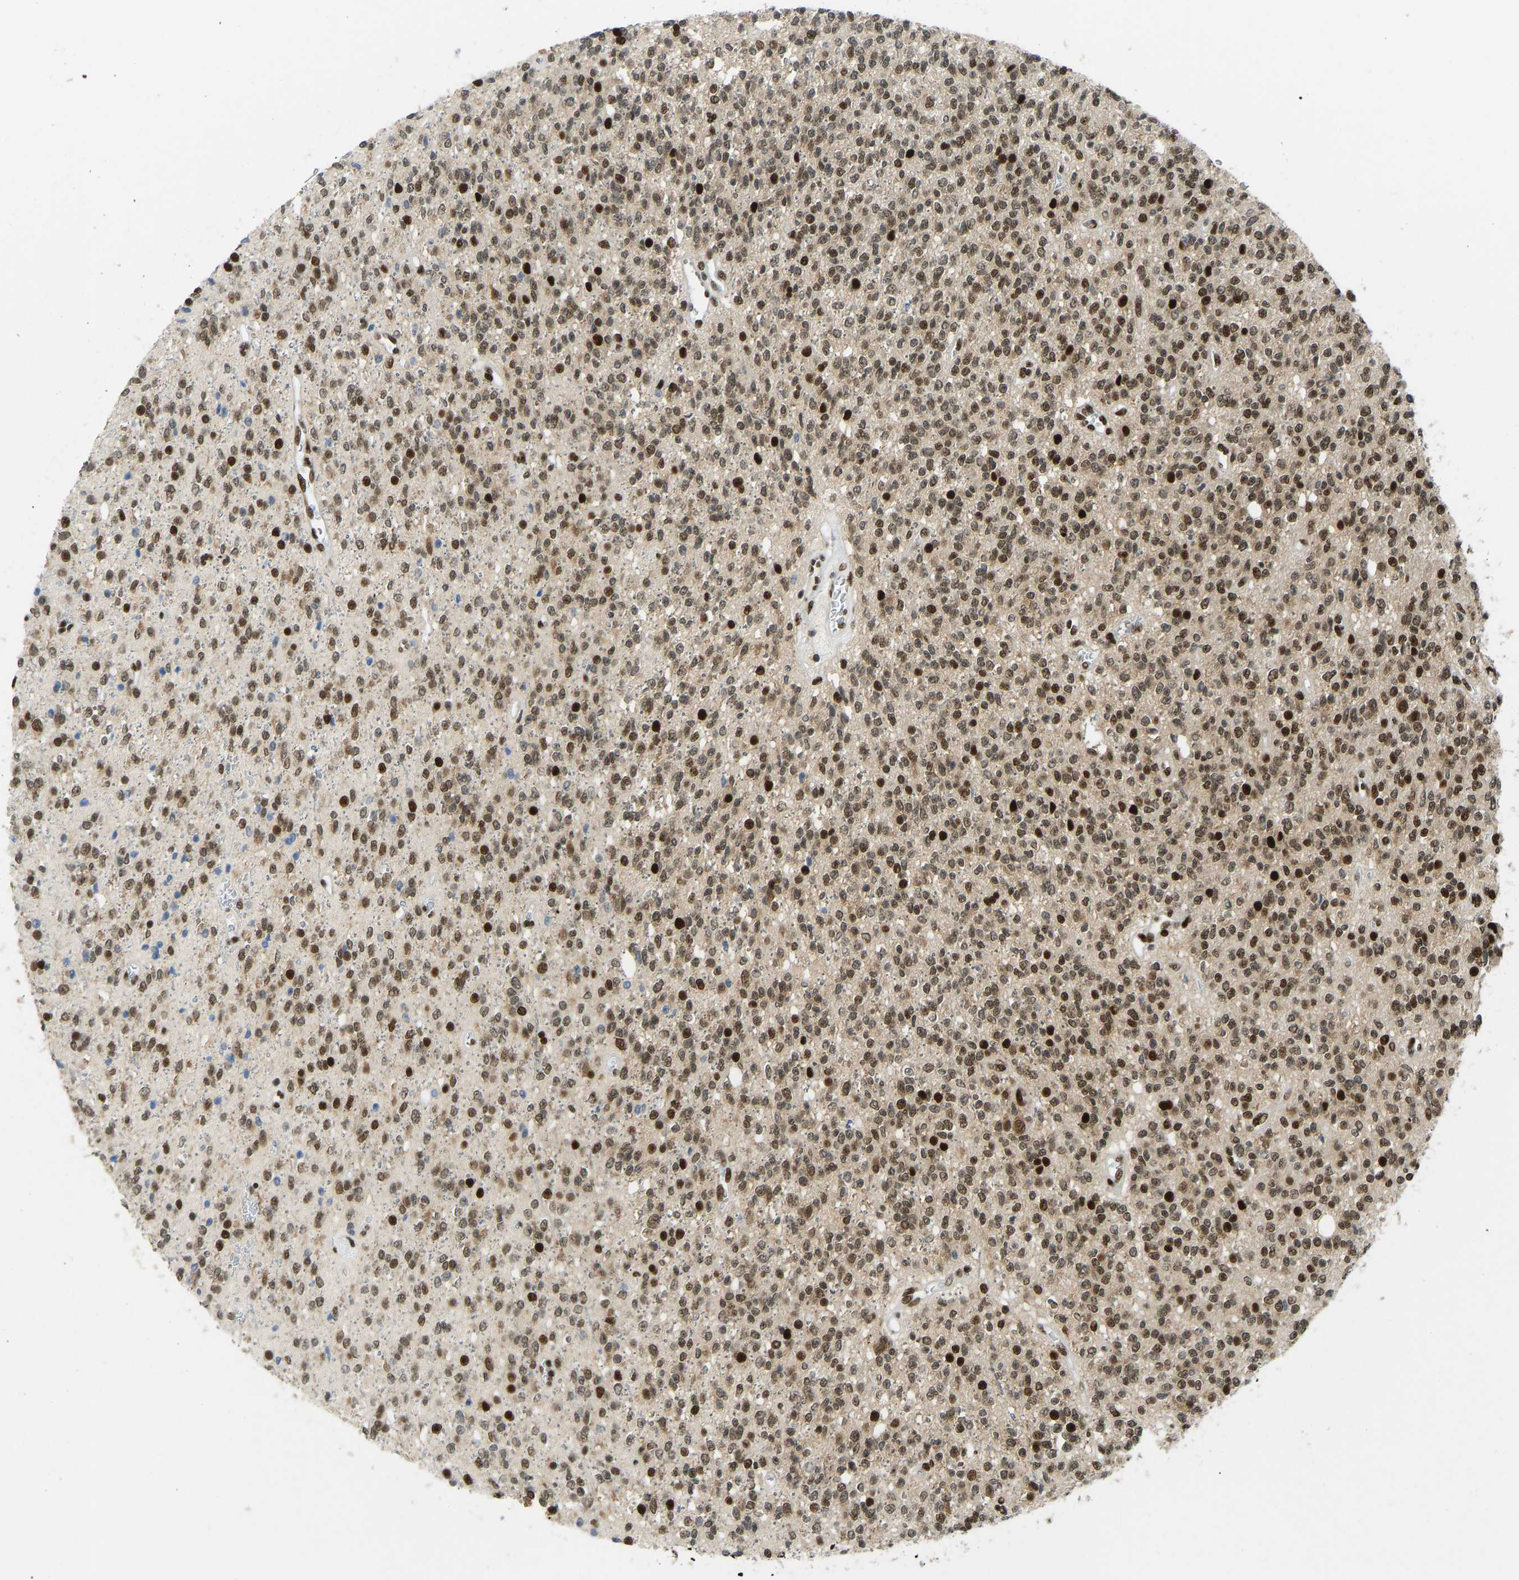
{"staining": {"intensity": "strong", "quantity": ">75%", "location": "nuclear"}, "tissue": "glioma", "cell_type": "Tumor cells", "image_type": "cancer", "snomed": [{"axis": "morphology", "description": "Glioma, malignant, High grade"}, {"axis": "topography", "description": "Brain"}], "caption": "A brown stain highlights strong nuclear expression of a protein in malignant glioma (high-grade) tumor cells. Nuclei are stained in blue.", "gene": "FOXK1", "patient": {"sex": "male", "age": 34}}